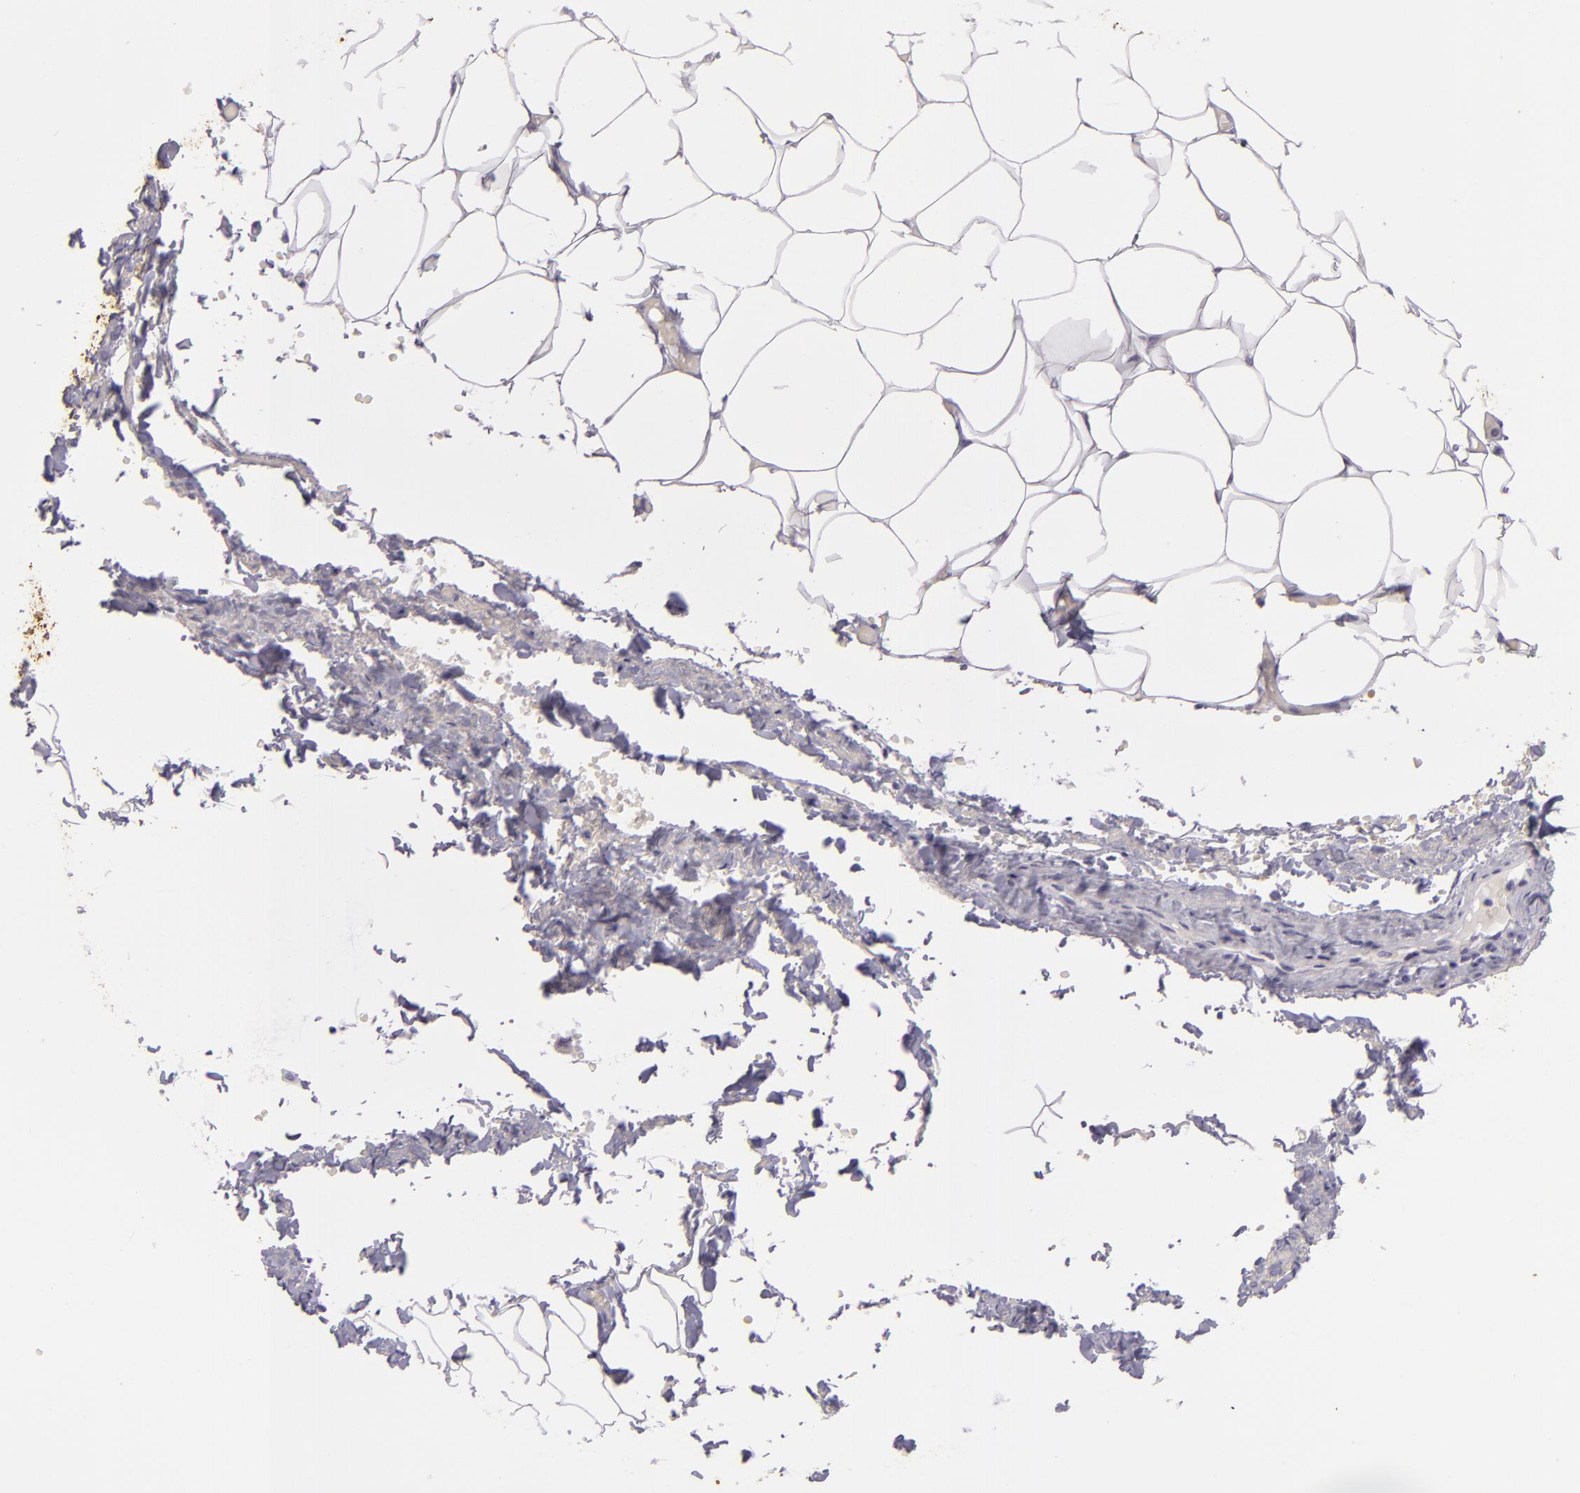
{"staining": {"intensity": "negative", "quantity": "none", "location": "none"}, "tissue": "adipose tissue", "cell_type": "Adipocytes", "image_type": "normal", "snomed": [{"axis": "morphology", "description": "Normal tissue, NOS"}, {"axis": "topography", "description": "Soft tissue"}, {"axis": "topography", "description": "Peripheral nerve tissue"}], "caption": "IHC image of unremarkable human adipose tissue stained for a protein (brown), which demonstrates no expression in adipocytes.", "gene": "ZC3H7B", "patient": {"sex": "female", "age": 68}}